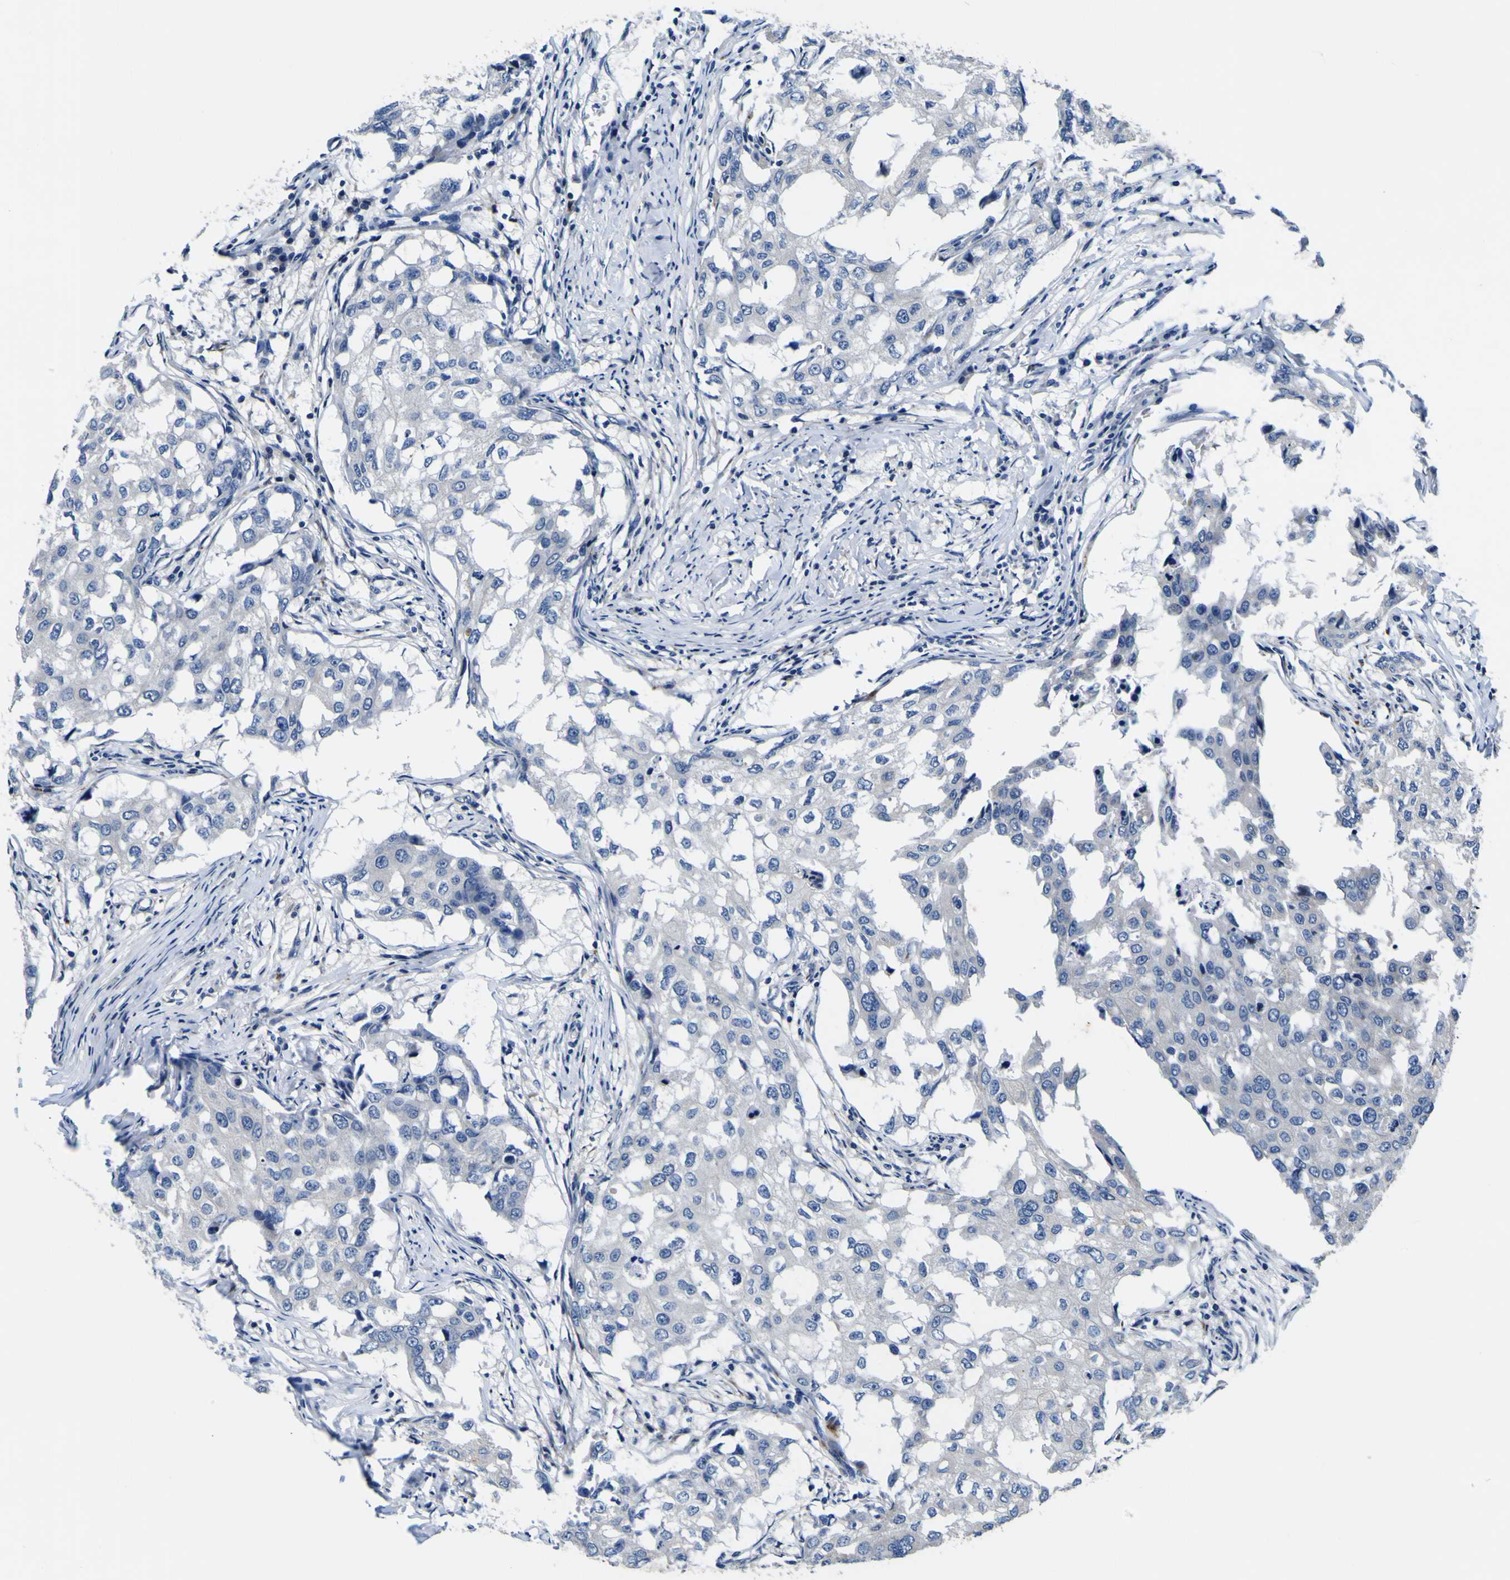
{"staining": {"intensity": "negative", "quantity": "none", "location": "none"}, "tissue": "breast cancer", "cell_type": "Tumor cells", "image_type": "cancer", "snomed": [{"axis": "morphology", "description": "Duct carcinoma"}, {"axis": "topography", "description": "Breast"}], "caption": "Tumor cells are negative for brown protein staining in breast invasive ductal carcinoma.", "gene": "AGAP3", "patient": {"sex": "female", "age": 27}}